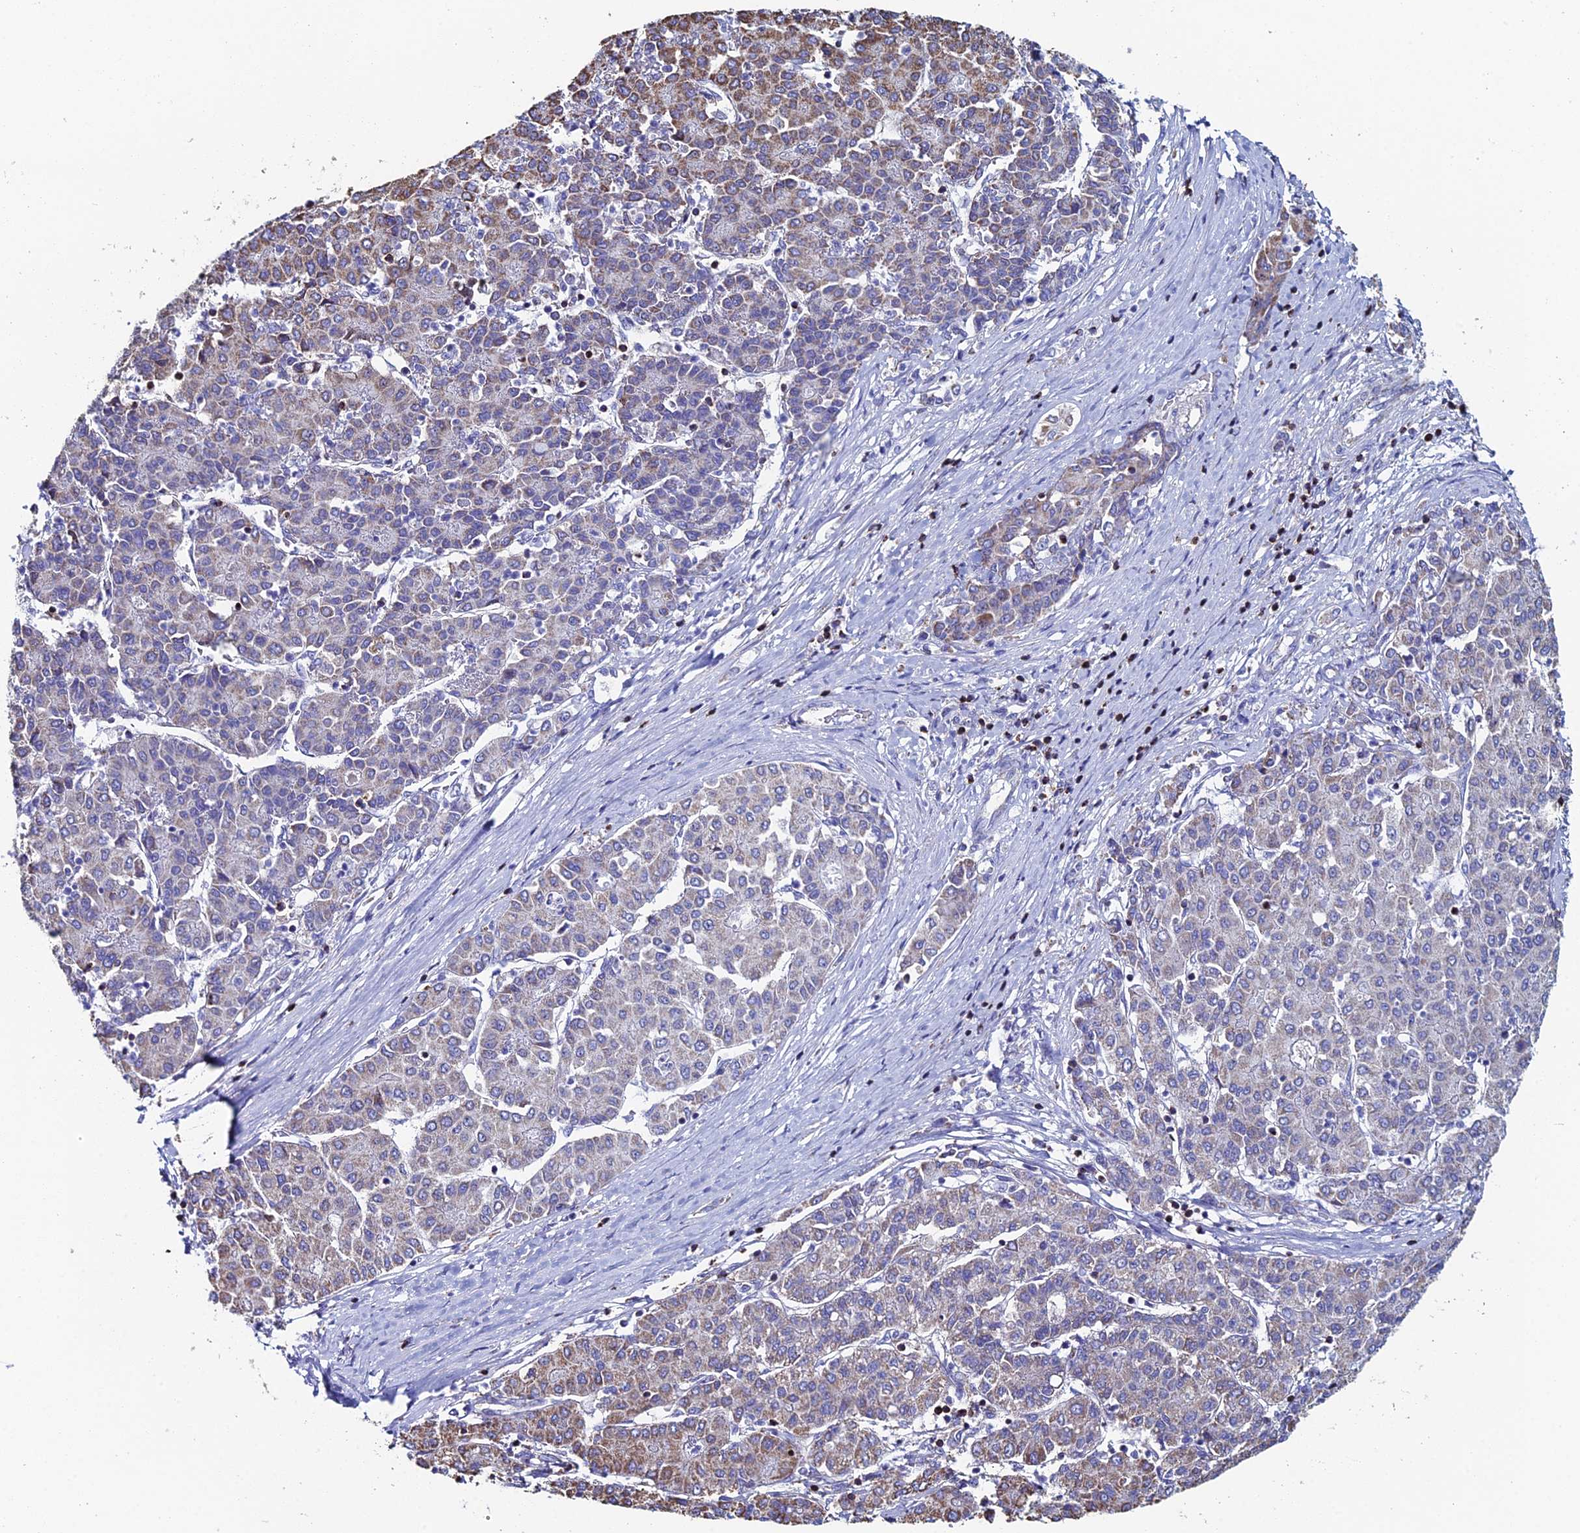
{"staining": {"intensity": "moderate", "quantity": "<25%", "location": "cytoplasmic/membranous"}, "tissue": "liver cancer", "cell_type": "Tumor cells", "image_type": "cancer", "snomed": [{"axis": "morphology", "description": "Carcinoma, Hepatocellular, NOS"}, {"axis": "topography", "description": "Liver"}], "caption": "Immunohistochemical staining of human liver cancer shows moderate cytoplasmic/membranous protein positivity in about <25% of tumor cells. Using DAB (3,3'-diaminobenzidine) (brown) and hematoxylin (blue) stains, captured at high magnification using brightfield microscopy.", "gene": "SPOCK2", "patient": {"sex": "male", "age": 65}}